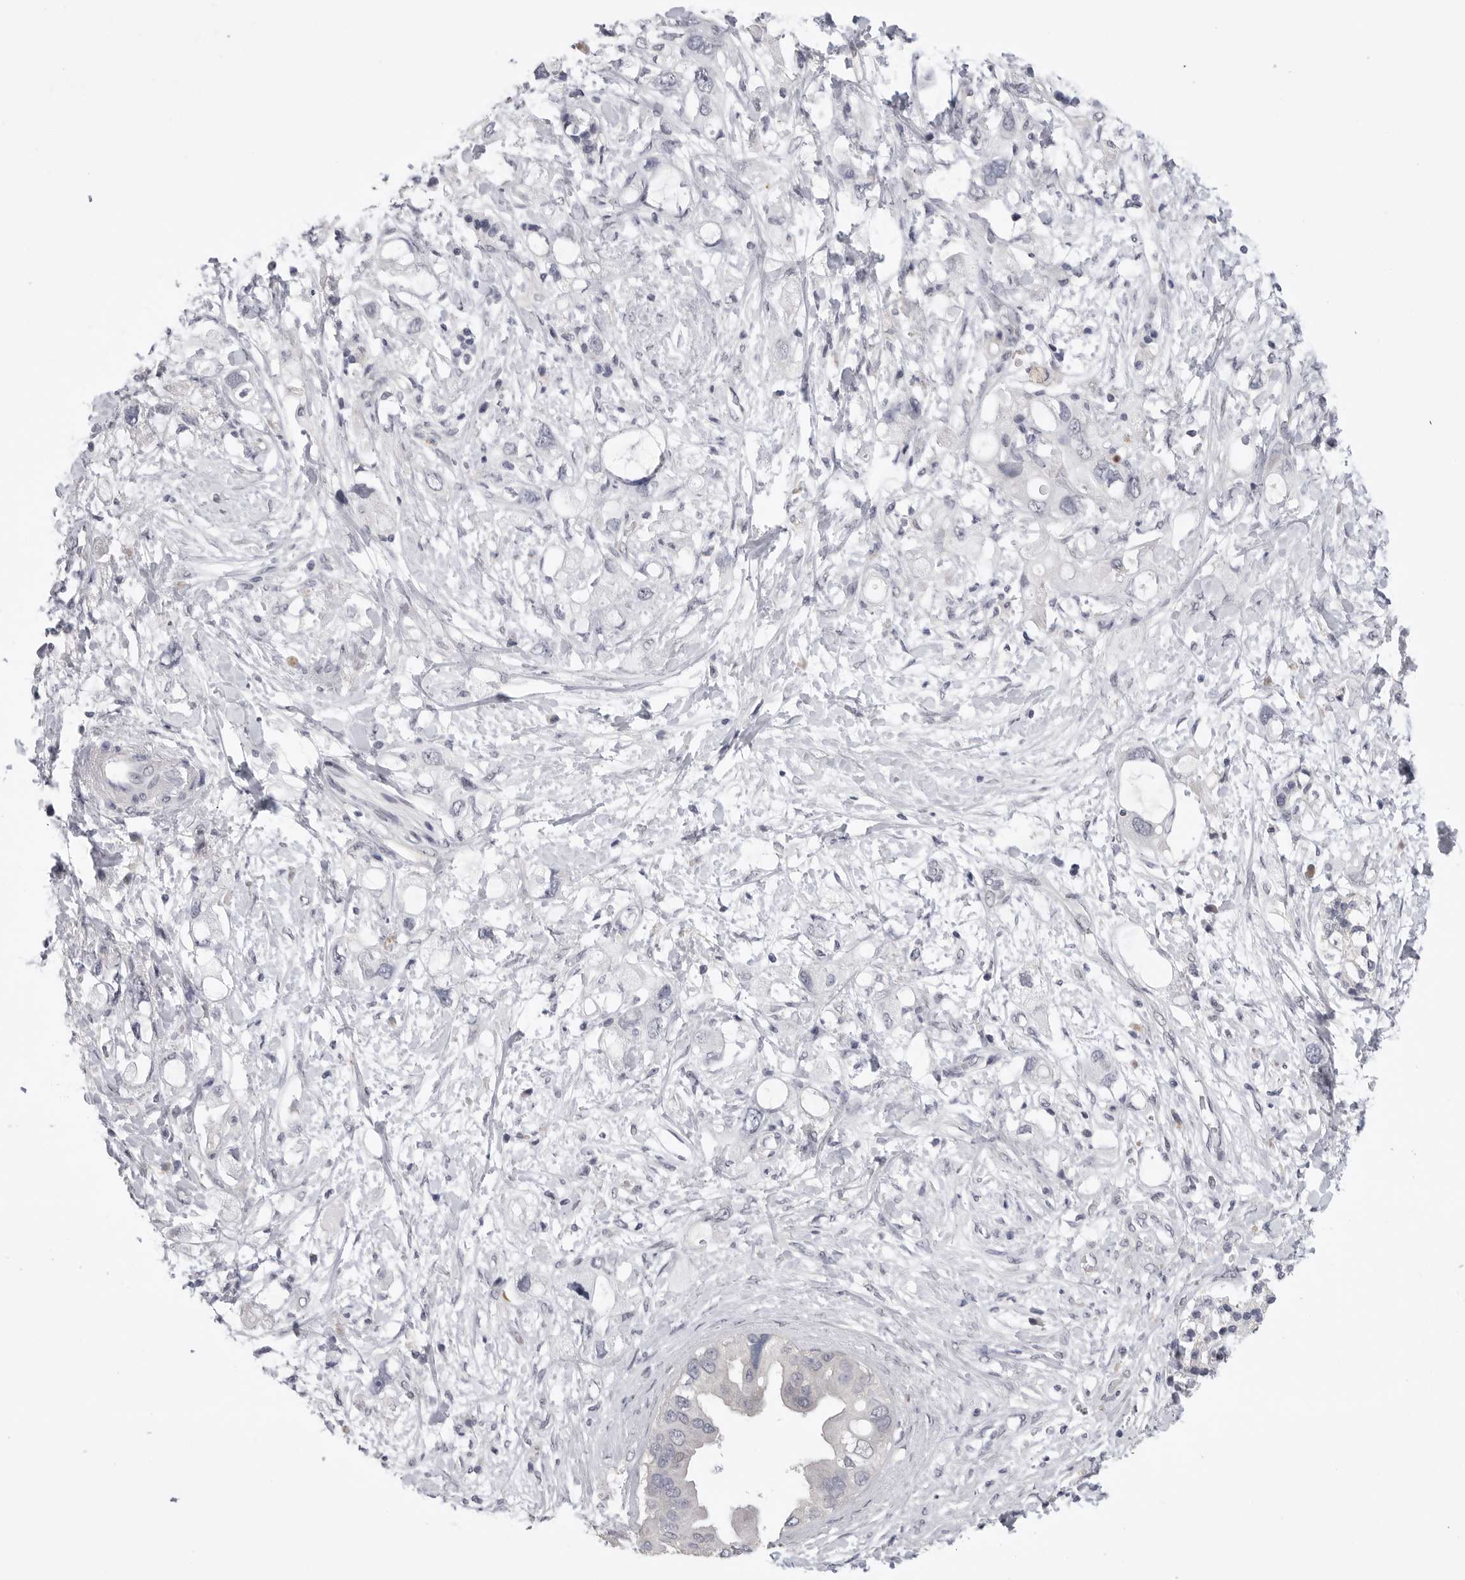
{"staining": {"intensity": "negative", "quantity": "none", "location": "none"}, "tissue": "pancreatic cancer", "cell_type": "Tumor cells", "image_type": "cancer", "snomed": [{"axis": "morphology", "description": "Adenocarcinoma, NOS"}, {"axis": "topography", "description": "Pancreas"}], "caption": "A high-resolution micrograph shows IHC staining of adenocarcinoma (pancreatic), which displays no significant staining in tumor cells.", "gene": "FBXO43", "patient": {"sex": "female", "age": 56}}